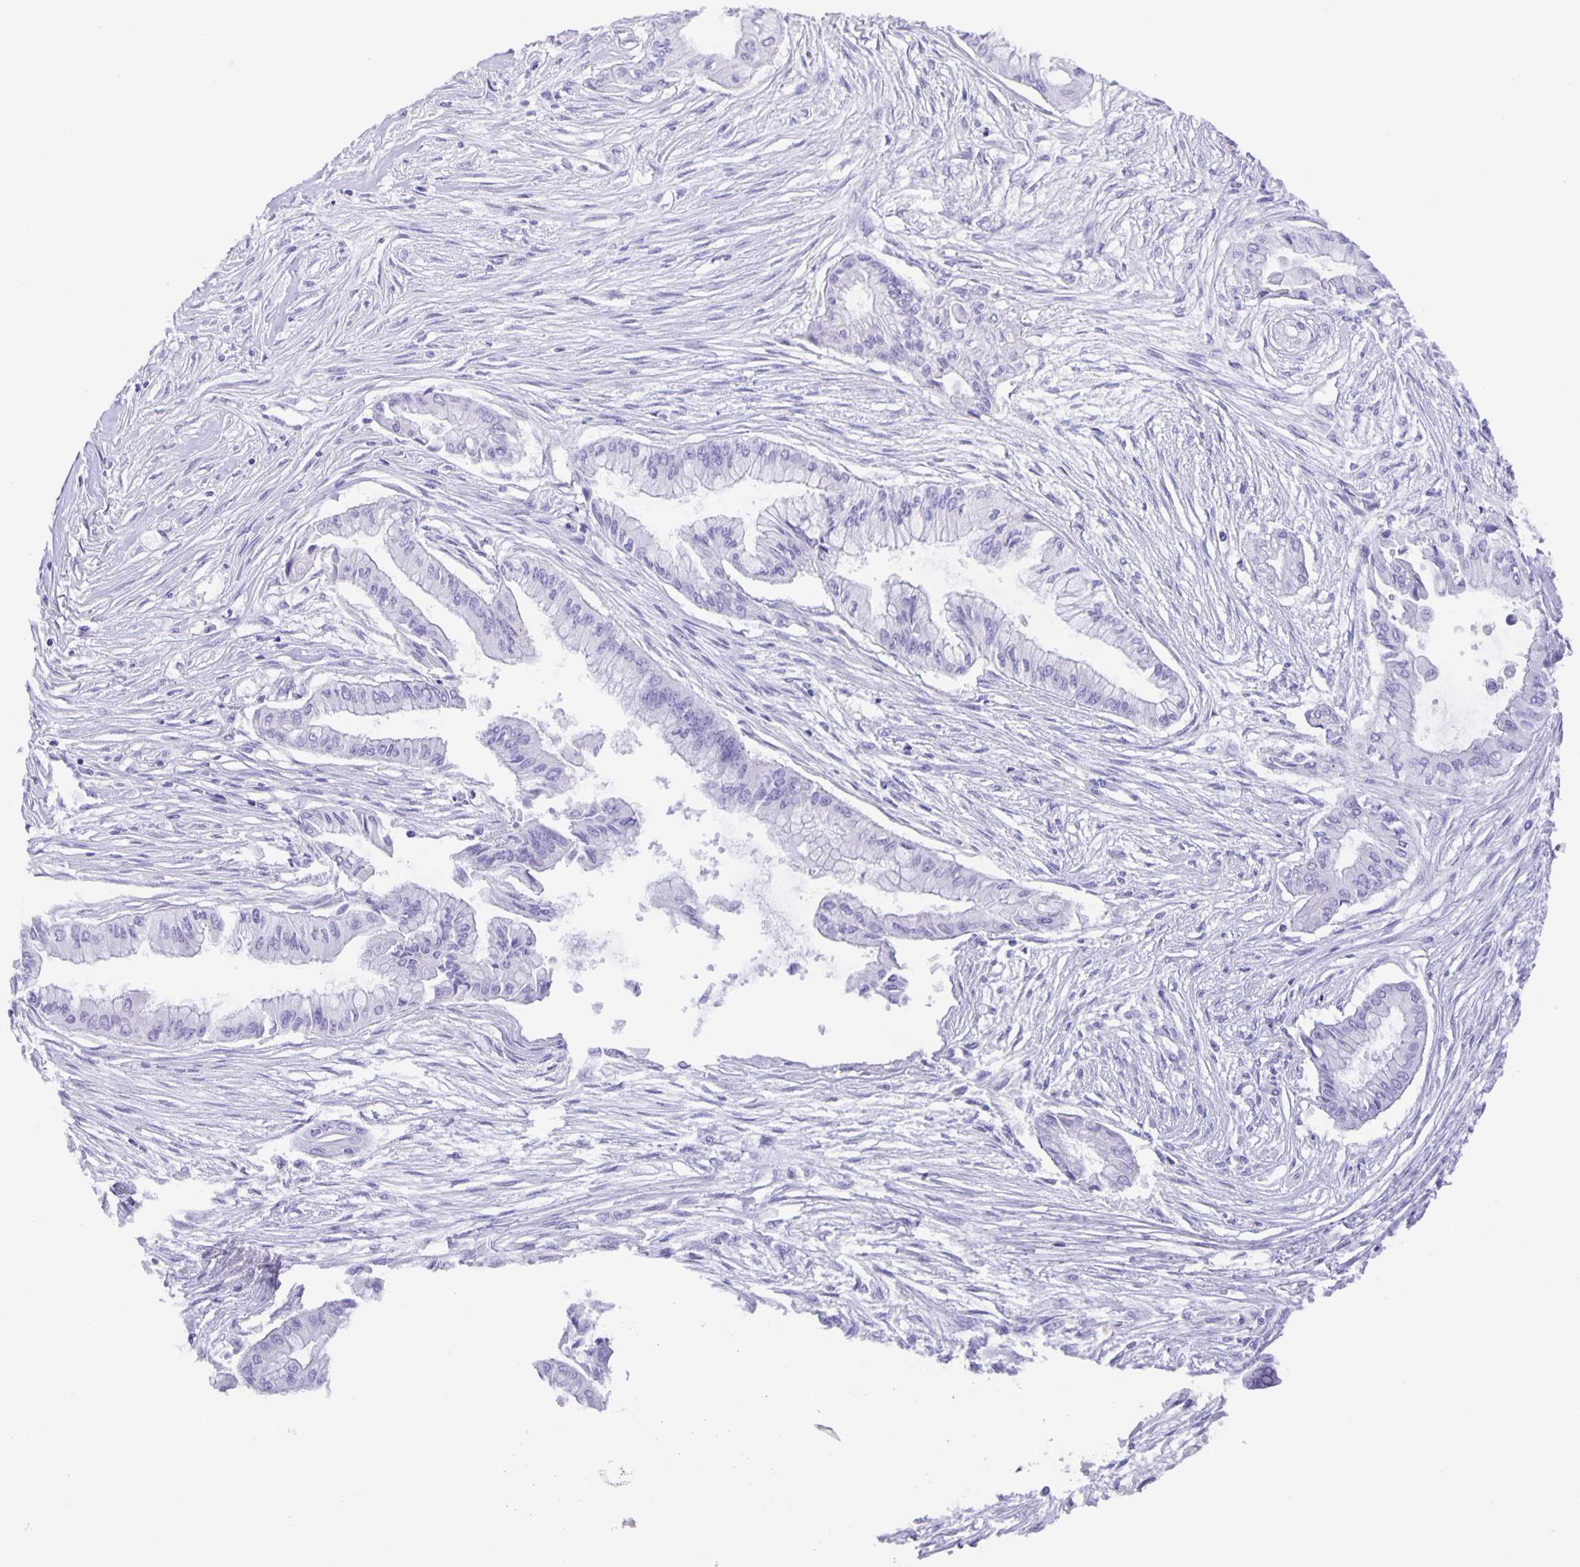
{"staining": {"intensity": "negative", "quantity": "none", "location": "none"}, "tissue": "pancreatic cancer", "cell_type": "Tumor cells", "image_type": "cancer", "snomed": [{"axis": "morphology", "description": "Adenocarcinoma, NOS"}, {"axis": "topography", "description": "Pancreas"}], "caption": "DAB (3,3'-diaminobenzidine) immunohistochemical staining of human pancreatic cancer exhibits no significant expression in tumor cells.", "gene": "GUCA2A", "patient": {"sex": "female", "age": 68}}